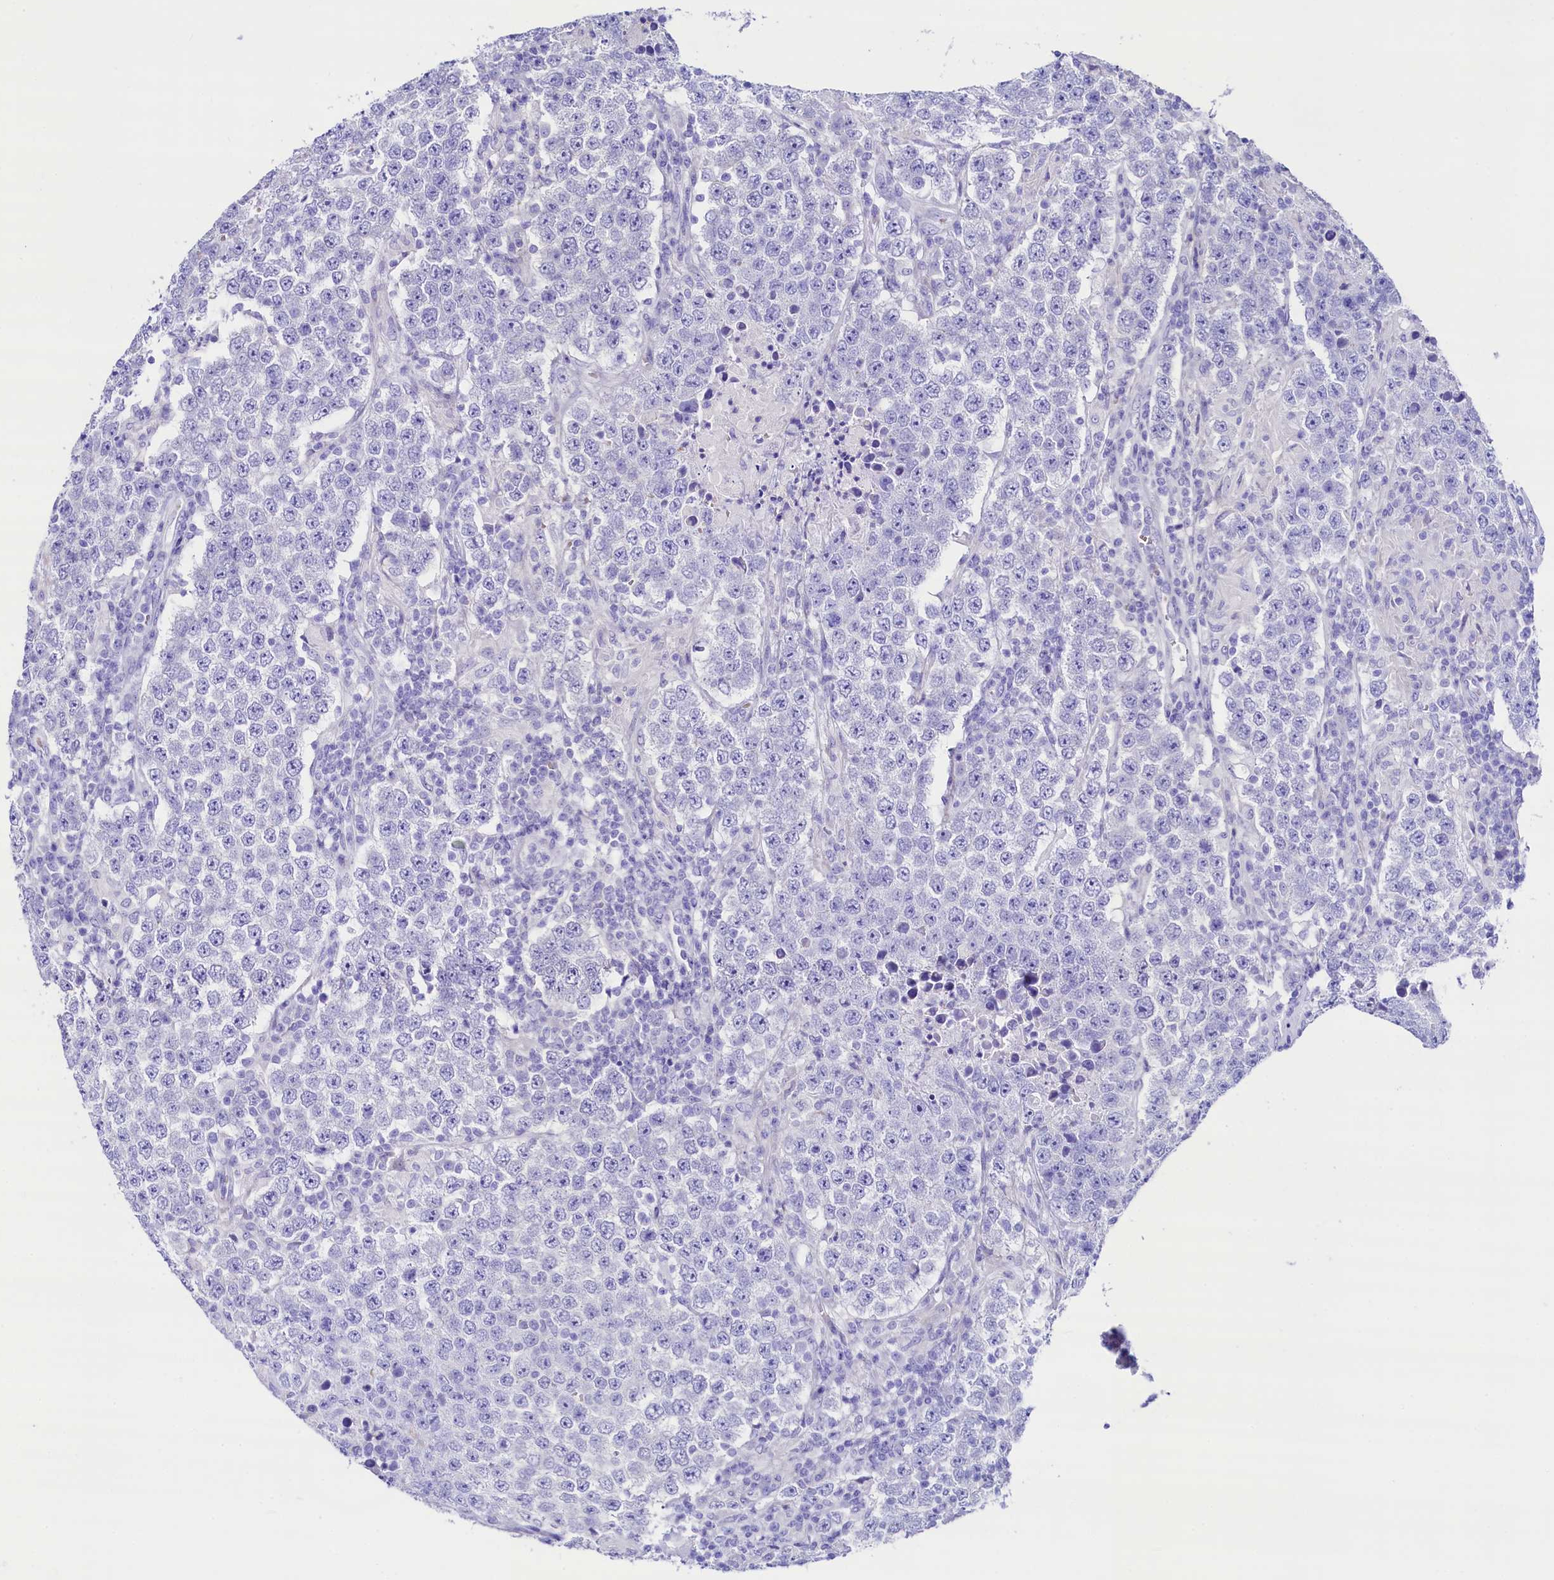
{"staining": {"intensity": "negative", "quantity": "none", "location": "none"}, "tissue": "testis cancer", "cell_type": "Tumor cells", "image_type": "cancer", "snomed": [{"axis": "morphology", "description": "Normal tissue, NOS"}, {"axis": "morphology", "description": "Urothelial carcinoma, High grade"}, {"axis": "morphology", "description": "Seminoma, NOS"}, {"axis": "morphology", "description": "Carcinoma, Embryonal, NOS"}, {"axis": "topography", "description": "Urinary bladder"}, {"axis": "topography", "description": "Testis"}], "caption": "A photomicrograph of human seminoma (testis) is negative for staining in tumor cells. Brightfield microscopy of immunohistochemistry (IHC) stained with DAB (3,3'-diaminobenzidine) (brown) and hematoxylin (blue), captured at high magnification.", "gene": "RBP3", "patient": {"sex": "male", "age": 41}}